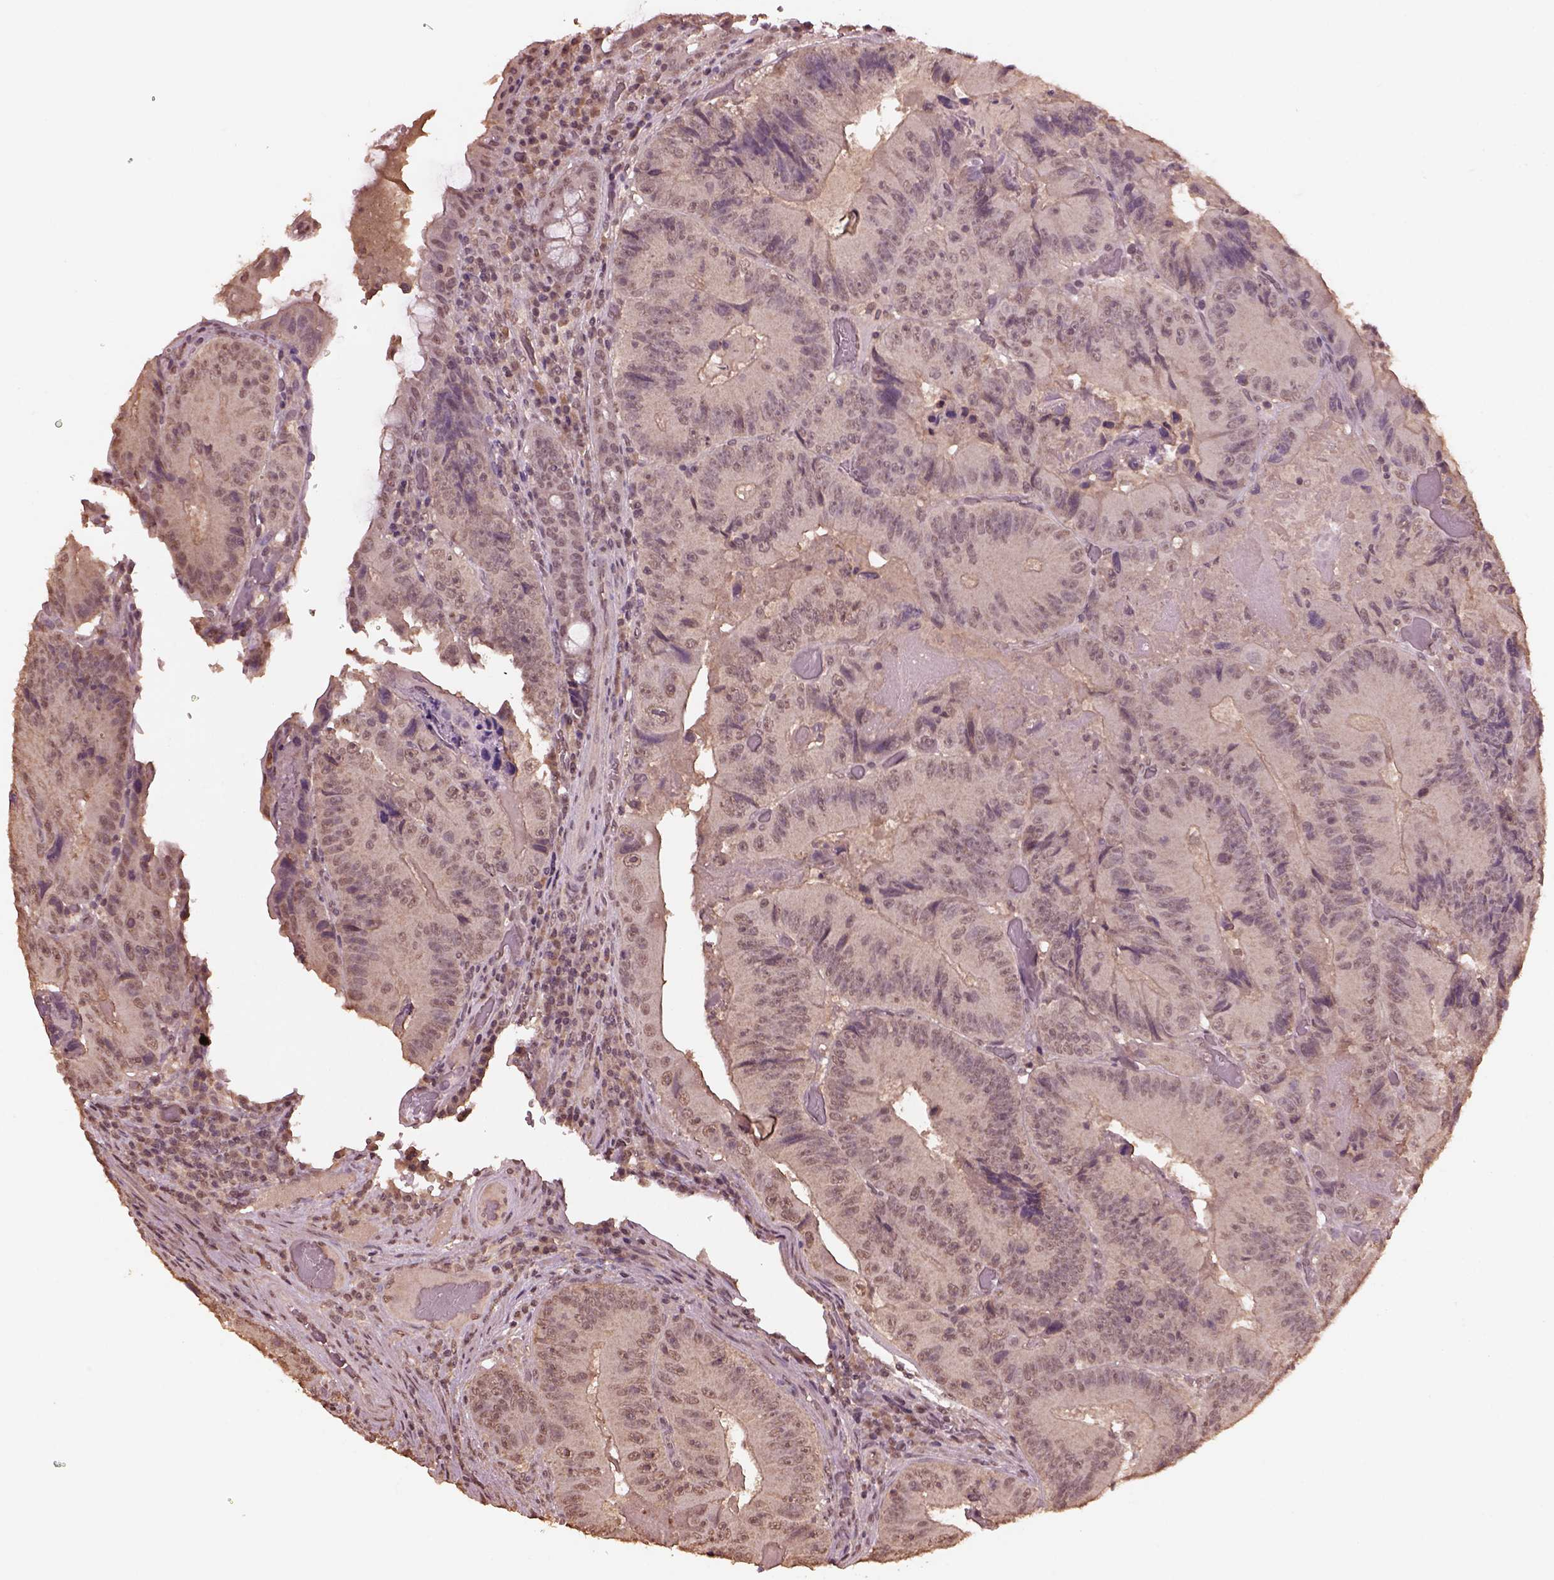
{"staining": {"intensity": "negative", "quantity": "none", "location": "none"}, "tissue": "colorectal cancer", "cell_type": "Tumor cells", "image_type": "cancer", "snomed": [{"axis": "morphology", "description": "Adenocarcinoma, NOS"}, {"axis": "topography", "description": "Colon"}], "caption": "DAB (3,3'-diaminobenzidine) immunohistochemical staining of human colorectal cancer exhibits no significant staining in tumor cells.", "gene": "CPT1C", "patient": {"sex": "female", "age": 86}}